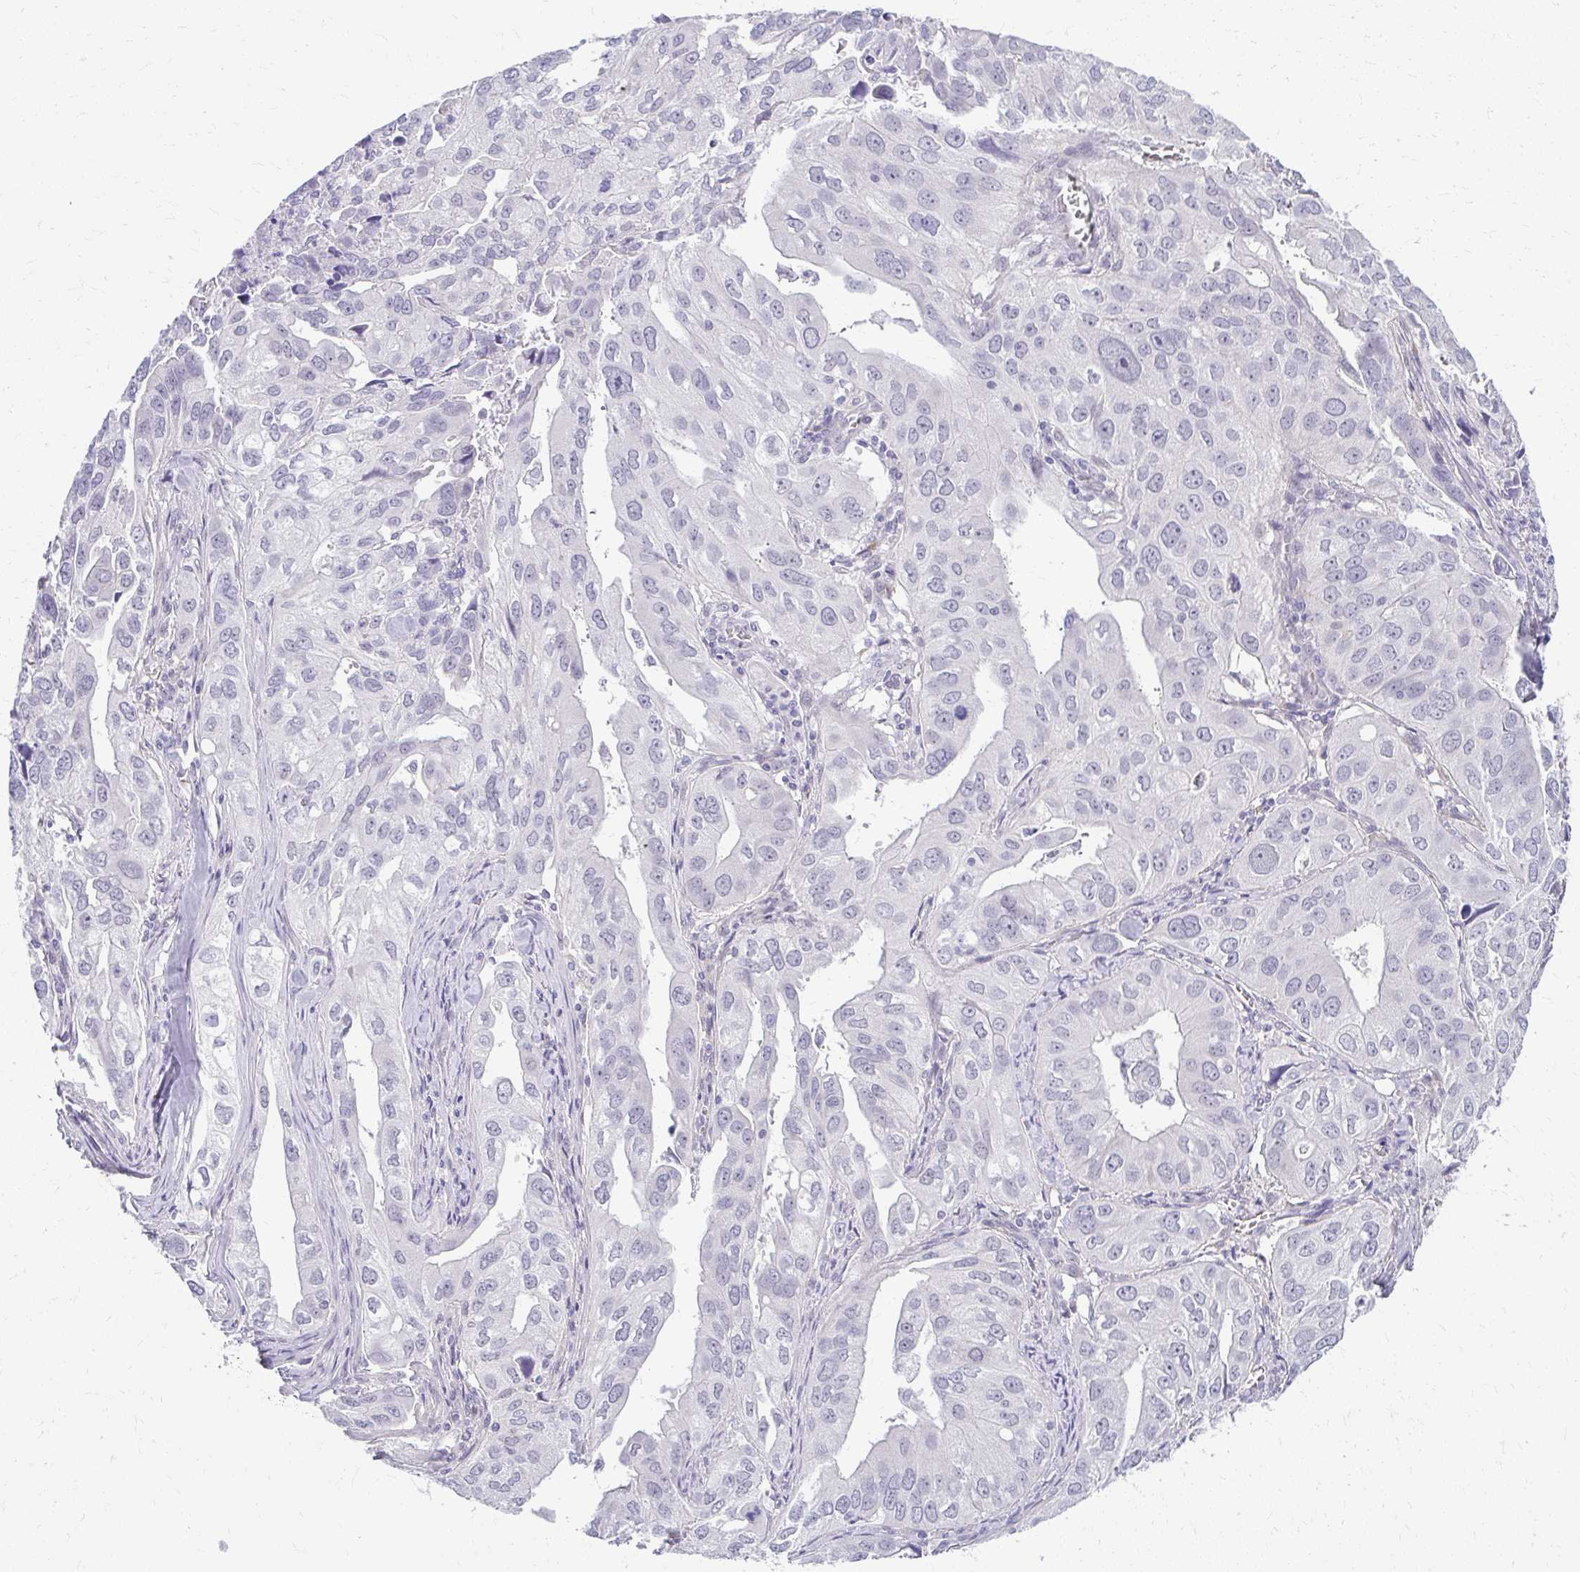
{"staining": {"intensity": "negative", "quantity": "none", "location": "none"}, "tissue": "lung cancer", "cell_type": "Tumor cells", "image_type": "cancer", "snomed": [{"axis": "morphology", "description": "Adenocarcinoma, NOS"}, {"axis": "topography", "description": "Lung"}], "caption": "A histopathology image of lung cancer (adenocarcinoma) stained for a protein displays no brown staining in tumor cells.", "gene": "TEX33", "patient": {"sex": "male", "age": 48}}